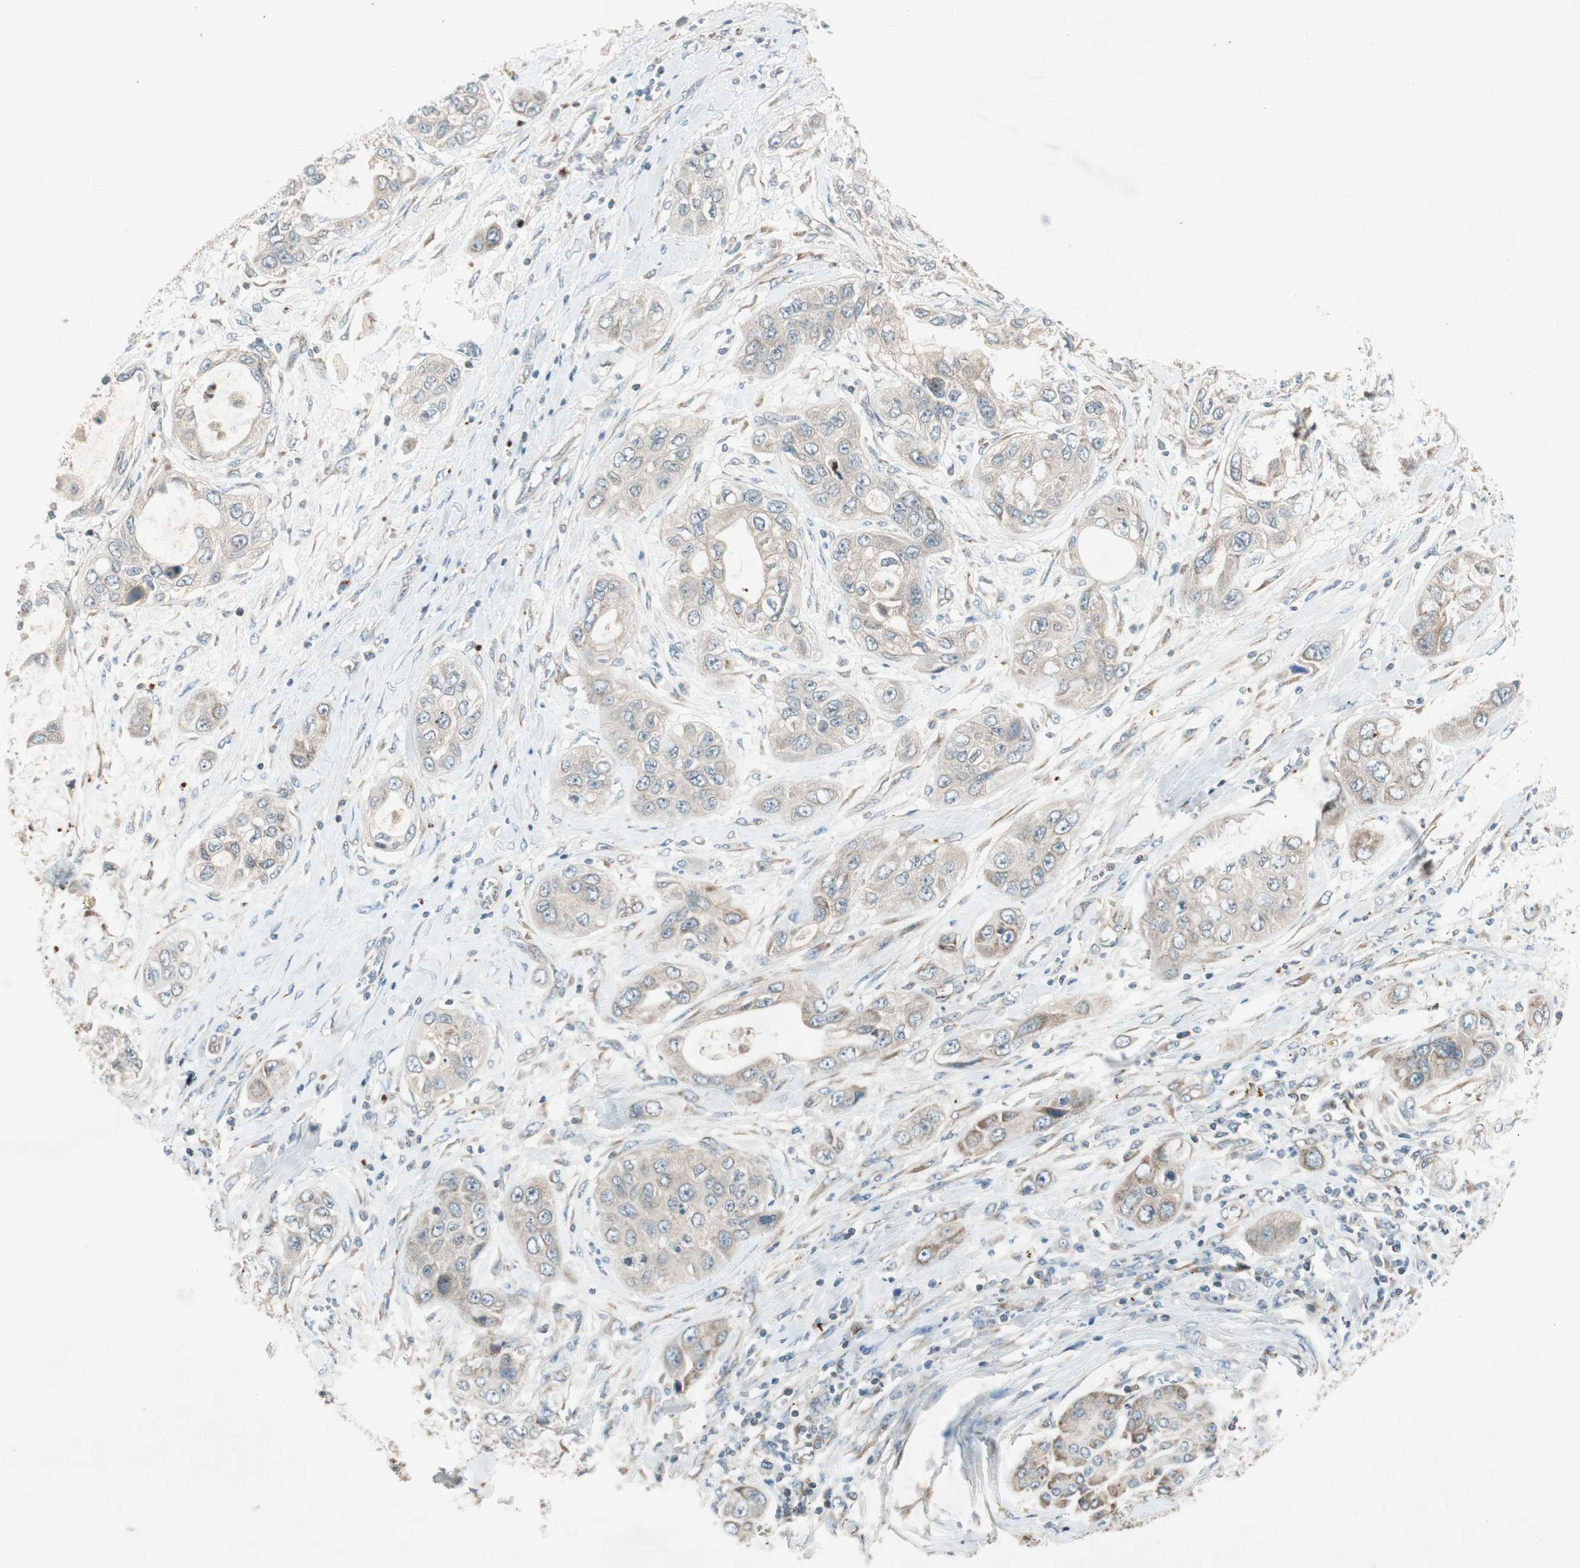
{"staining": {"intensity": "weak", "quantity": ">75%", "location": "cytoplasmic/membranous"}, "tissue": "pancreatic cancer", "cell_type": "Tumor cells", "image_type": "cancer", "snomed": [{"axis": "morphology", "description": "Adenocarcinoma, NOS"}, {"axis": "topography", "description": "Pancreas"}], "caption": "This histopathology image shows immunohistochemistry staining of human adenocarcinoma (pancreatic), with low weak cytoplasmic/membranous staining in approximately >75% of tumor cells.", "gene": "CHADL", "patient": {"sex": "female", "age": 70}}